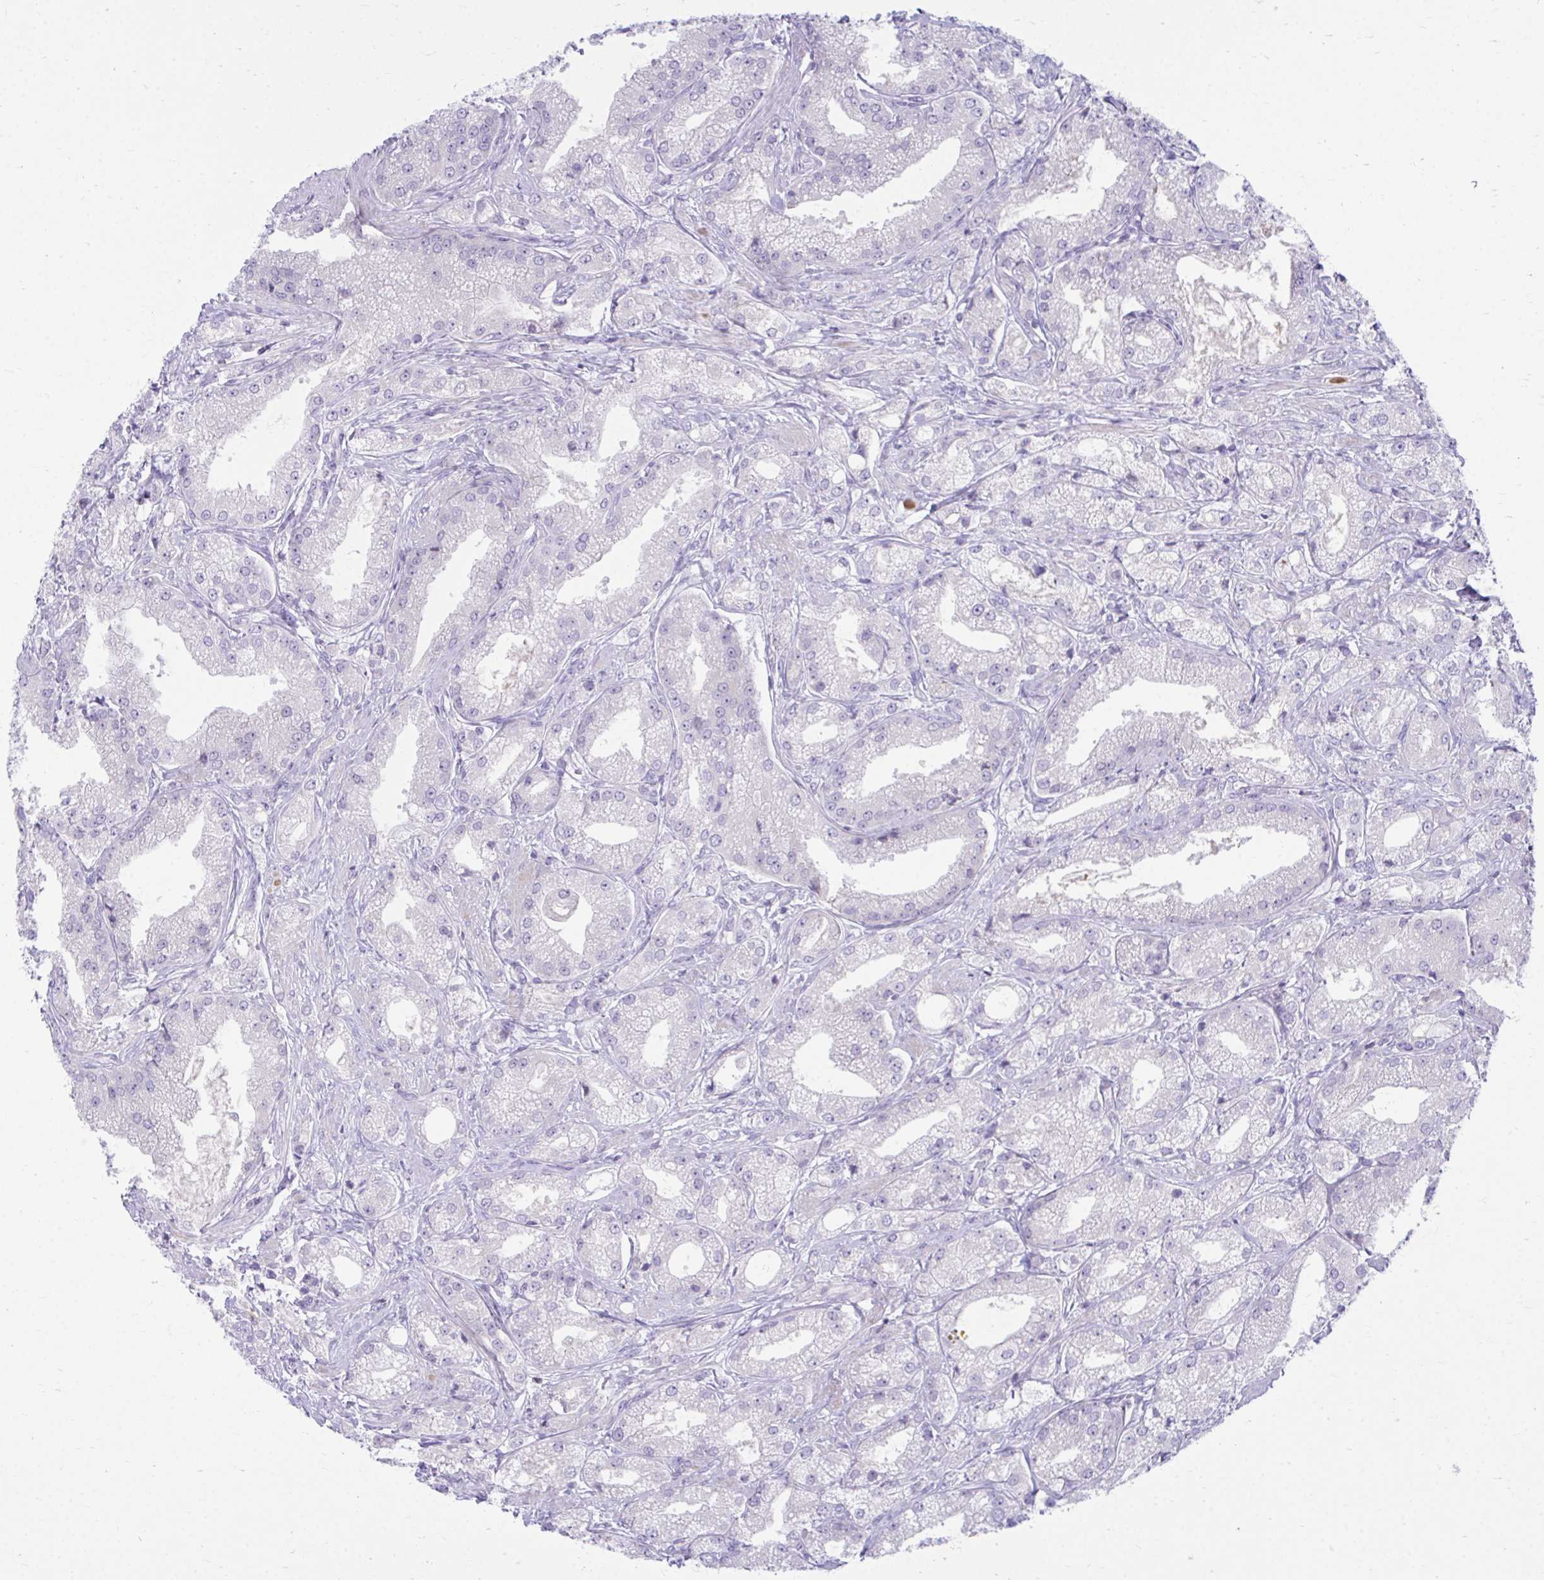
{"staining": {"intensity": "negative", "quantity": "none", "location": "none"}, "tissue": "prostate cancer", "cell_type": "Tumor cells", "image_type": "cancer", "snomed": [{"axis": "morphology", "description": "Adenocarcinoma, High grade"}, {"axis": "topography", "description": "Prostate"}], "caption": "Protein analysis of prostate cancer (high-grade adenocarcinoma) displays no significant expression in tumor cells. (Immunohistochemistry, brightfield microscopy, high magnification).", "gene": "OR7A5", "patient": {"sex": "male", "age": 61}}